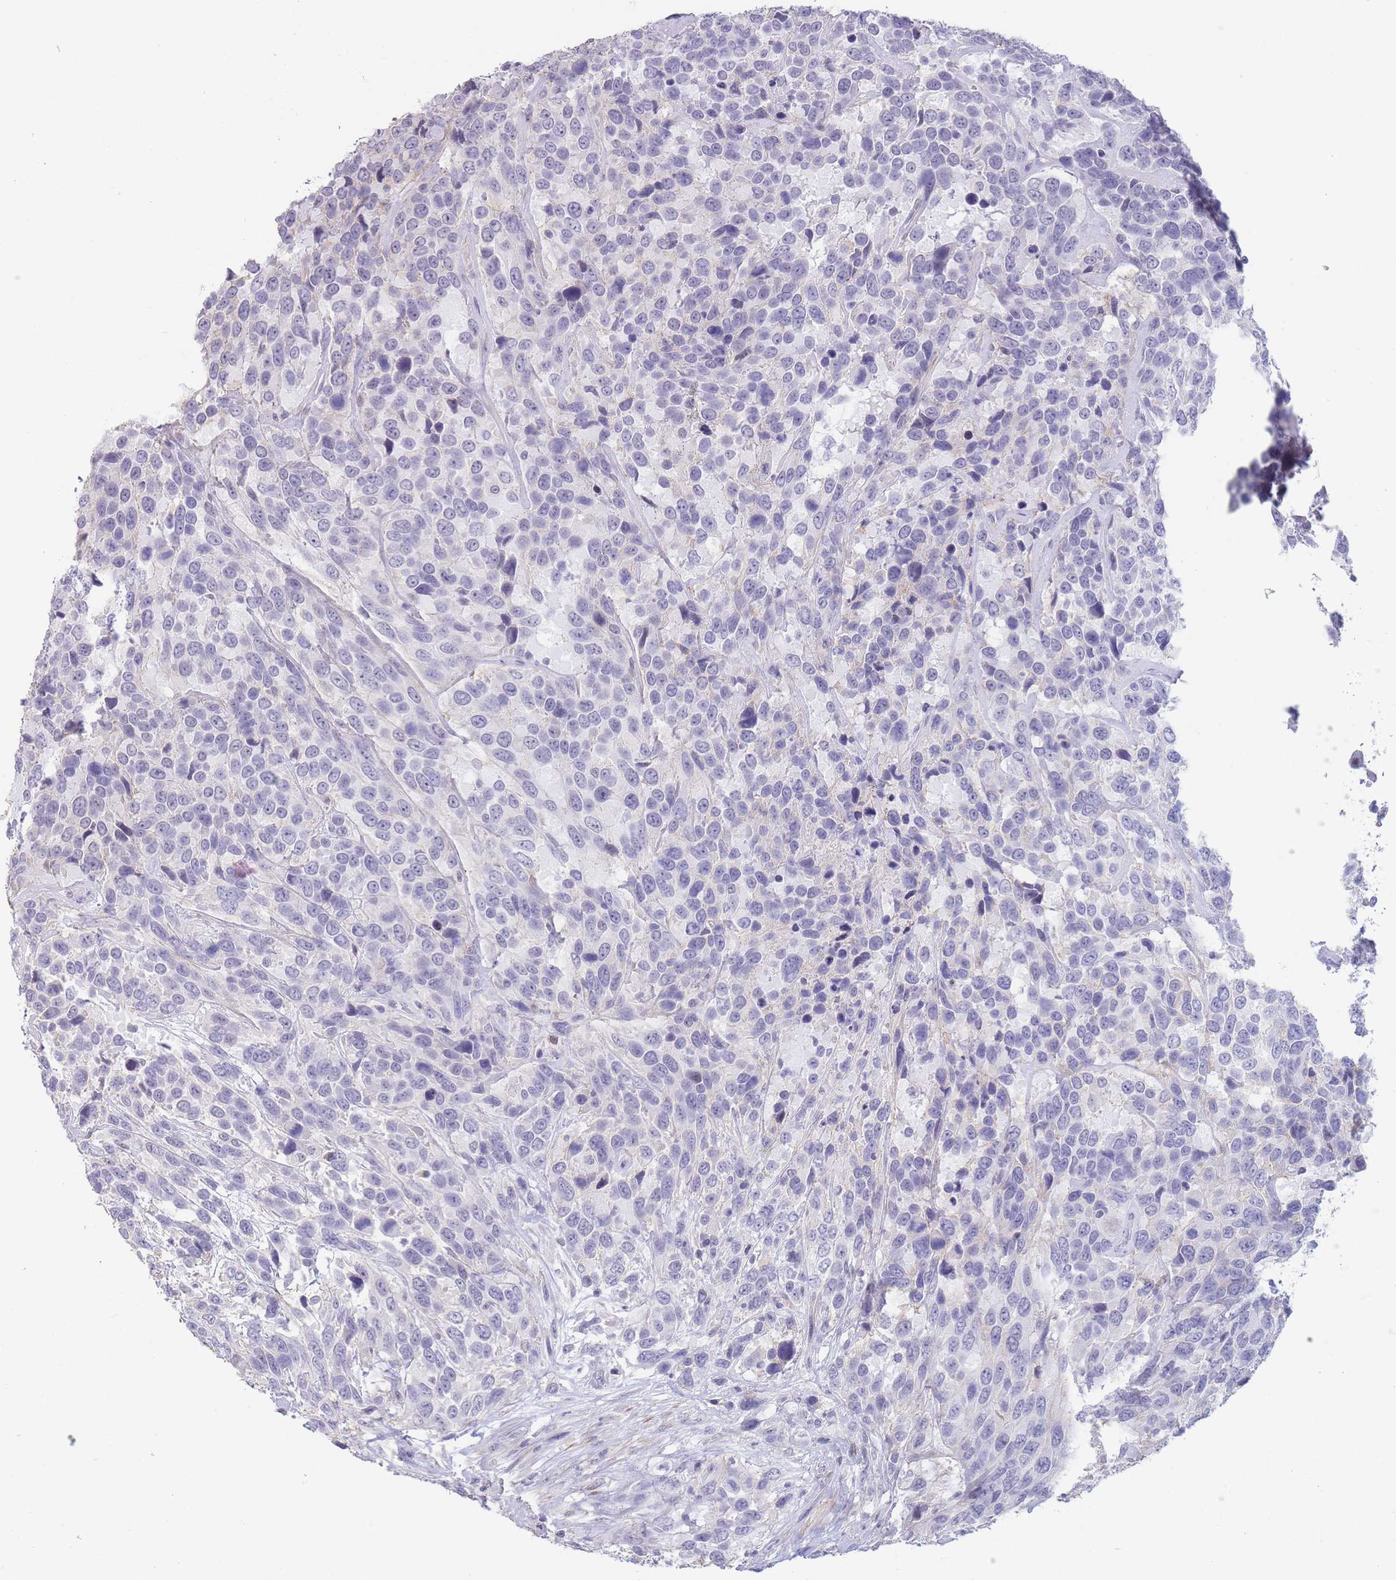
{"staining": {"intensity": "negative", "quantity": "none", "location": "none"}, "tissue": "urothelial cancer", "cell_type": "Tumor cells", "image_type": "cancer", "snomed": [{"axis": "morphology", "description": "Urothelial carcinoma, High grade"}, {"axis": "topography", "description": "Urinary bladder"}], "caption": "This histopathology image is of urothelial cancer stained with IHC to label a protein in brown with the nuclei are counter-stained blue. There is no positivity in tumor cells.", "gene": "ASAP3", "patient": {"sex": "female", "age": 70}}